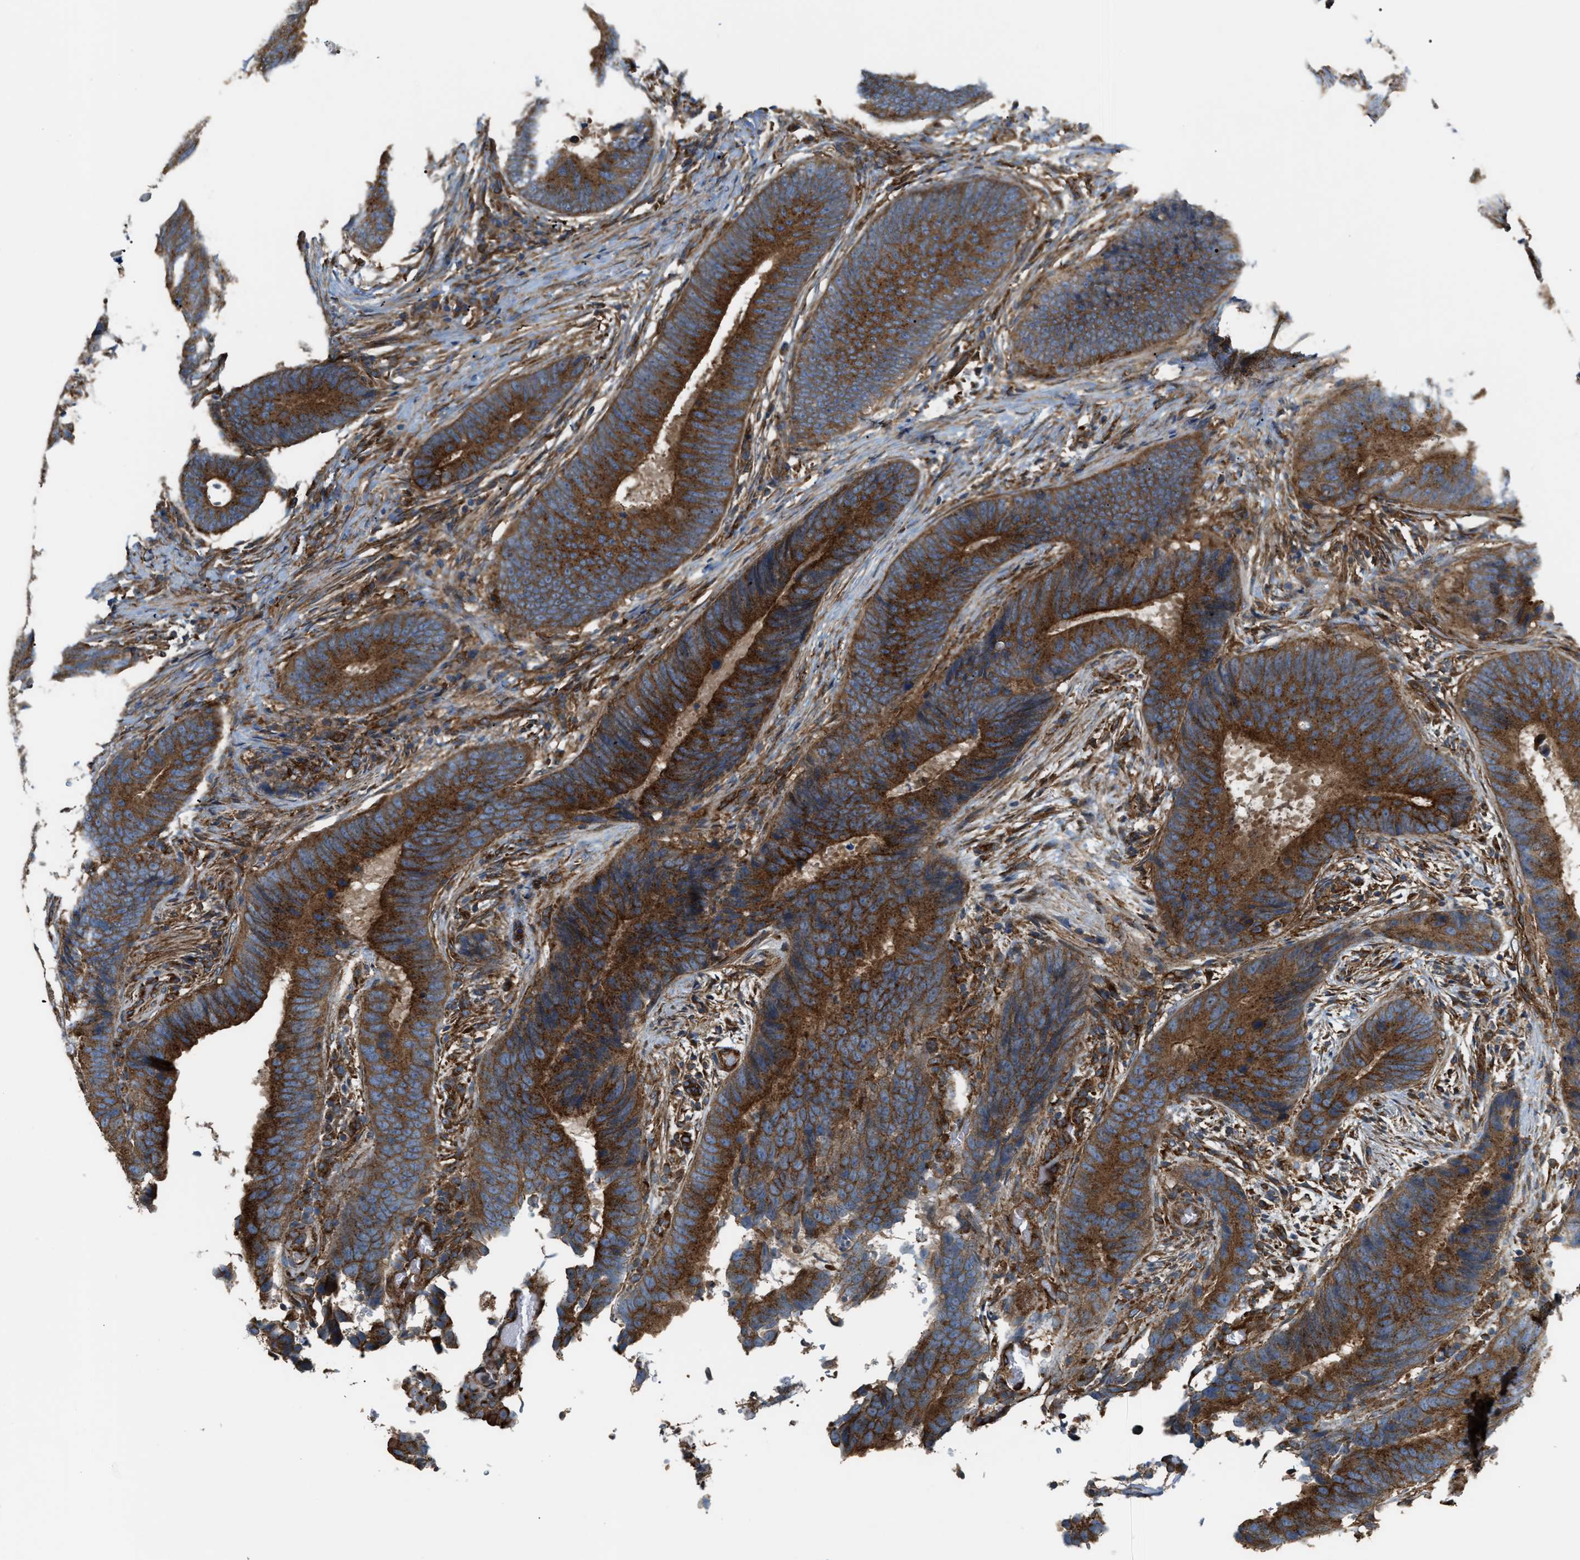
{"staining": {"intensity": "strong", "quantity": ">75%", "location": "cytoplasmic/membranous"}, "tissue": "colorectal cancer", "cell_type": "Tumor cells", "image_type": "cancer", "snomed": [{"axis": "morphology", "description": "Adenocarcinoma, NOS"}, {"axis": "topography", "description": "Colon"}], "caption": "Protein staining of adenocarcinoma (colorectal) tissue displays strong cytoplasmic/membranous positivity in about >75% of tumor cells. The staining was performed using DAB (3,3'-diaminobenzidine), with brown indicating positive protein expression. Nuclei are stained blue with hematoxylin.", "gene": "PICALM", "patient": {"sex": "male", "age": 56}}